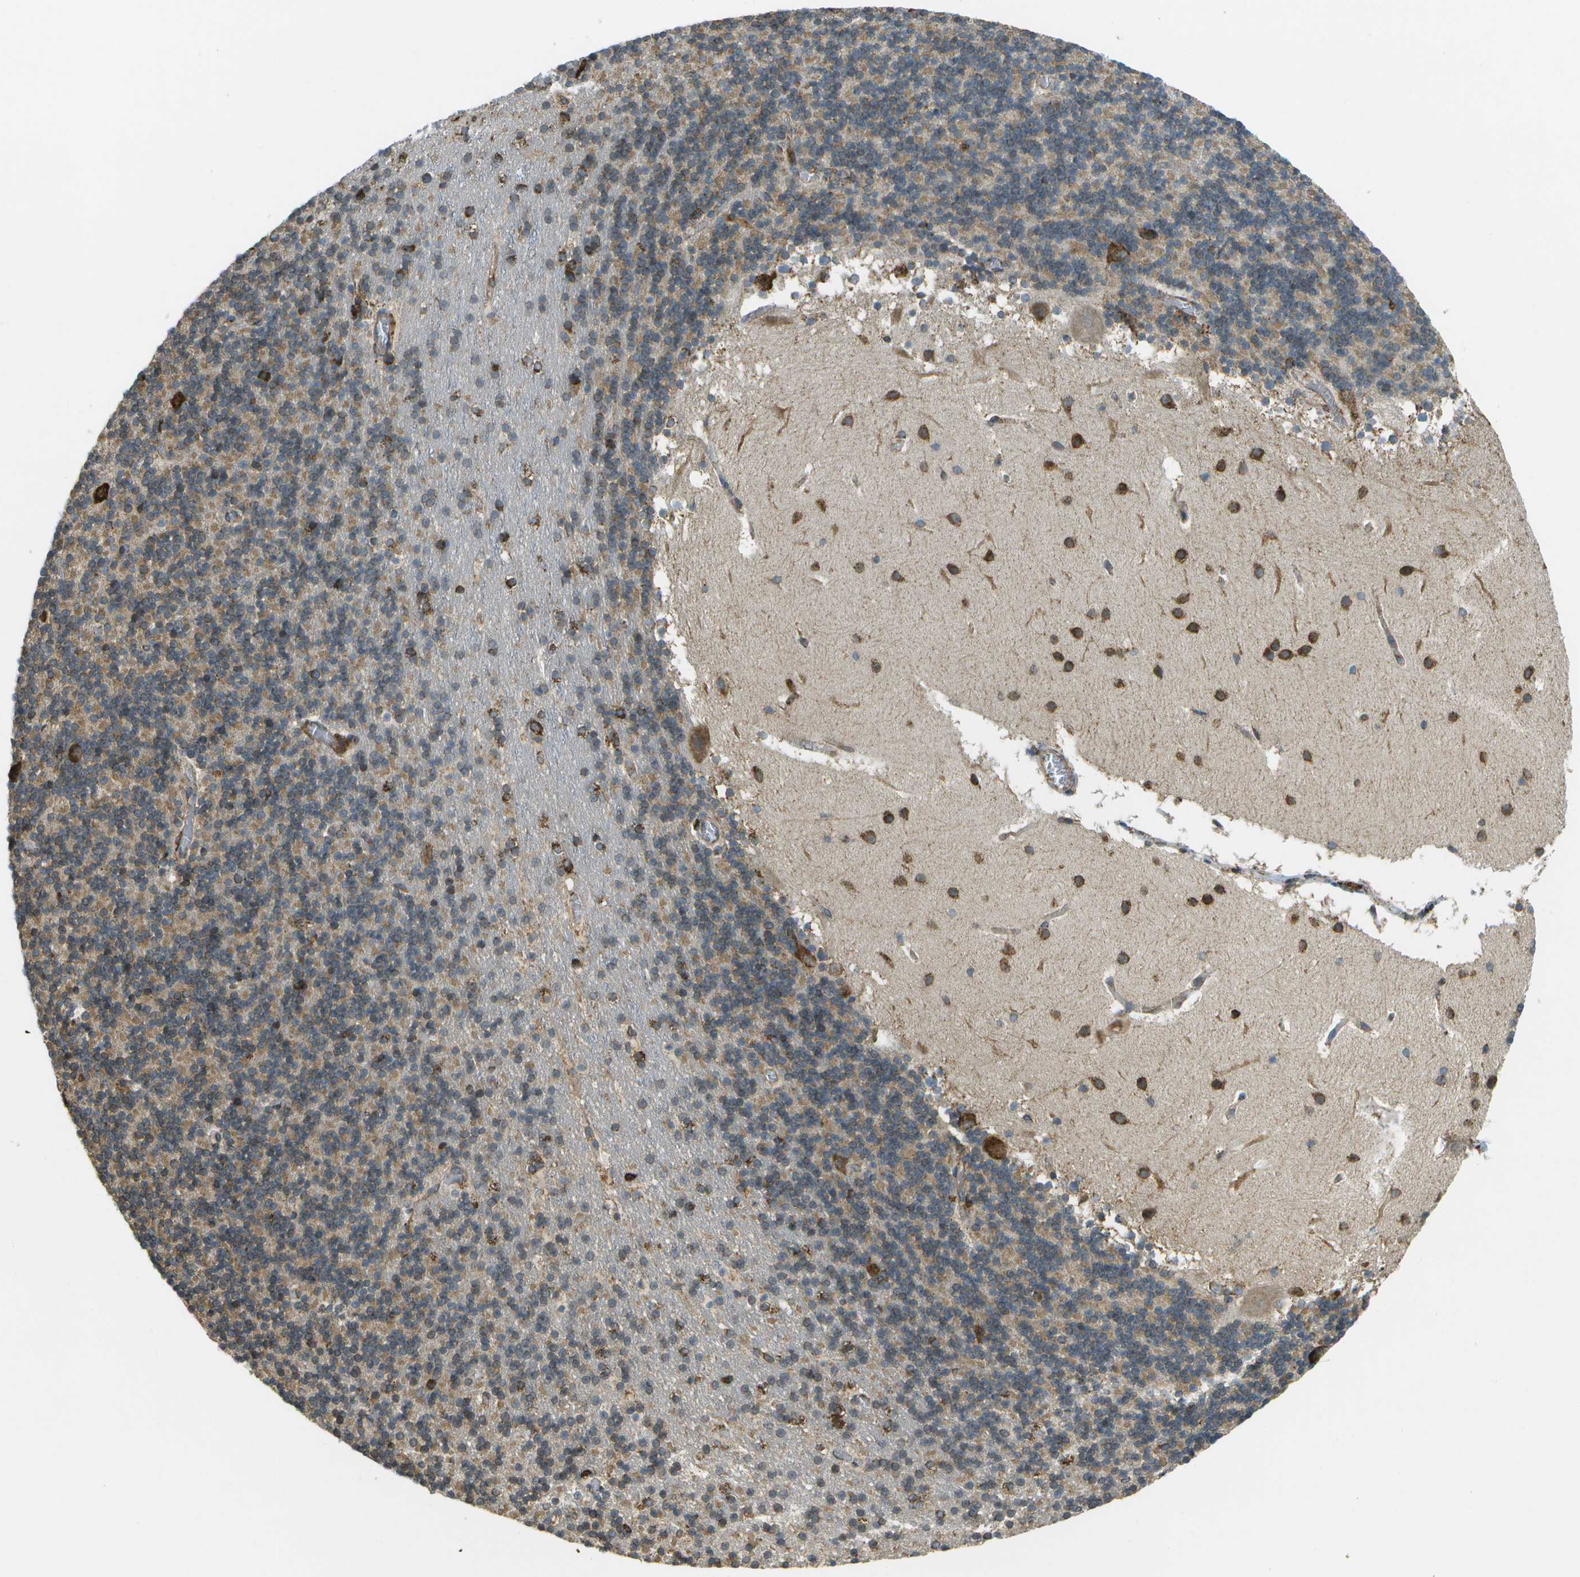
{"staining": {"intensity": "weak", "quantity": "25%-75%", "location": "cytoplasmic/membranous"}, "tissue": "cerebellum", "cell_type": "Cells in granular layer", "image_type": "normal", "snomed": [{"axis": "morphology", "description": "Normal tissue, NOS"}, {"axis": "topography", "description": "Cerebellum"}], "caption": "Cells in granular layer display low levels of weak cytoplasmic/membranous positivity in approximately 25%-75% of cells in normal cerebellum.", "gene": "PDIA4", "patient": {"sex": "male", "age": 45}}